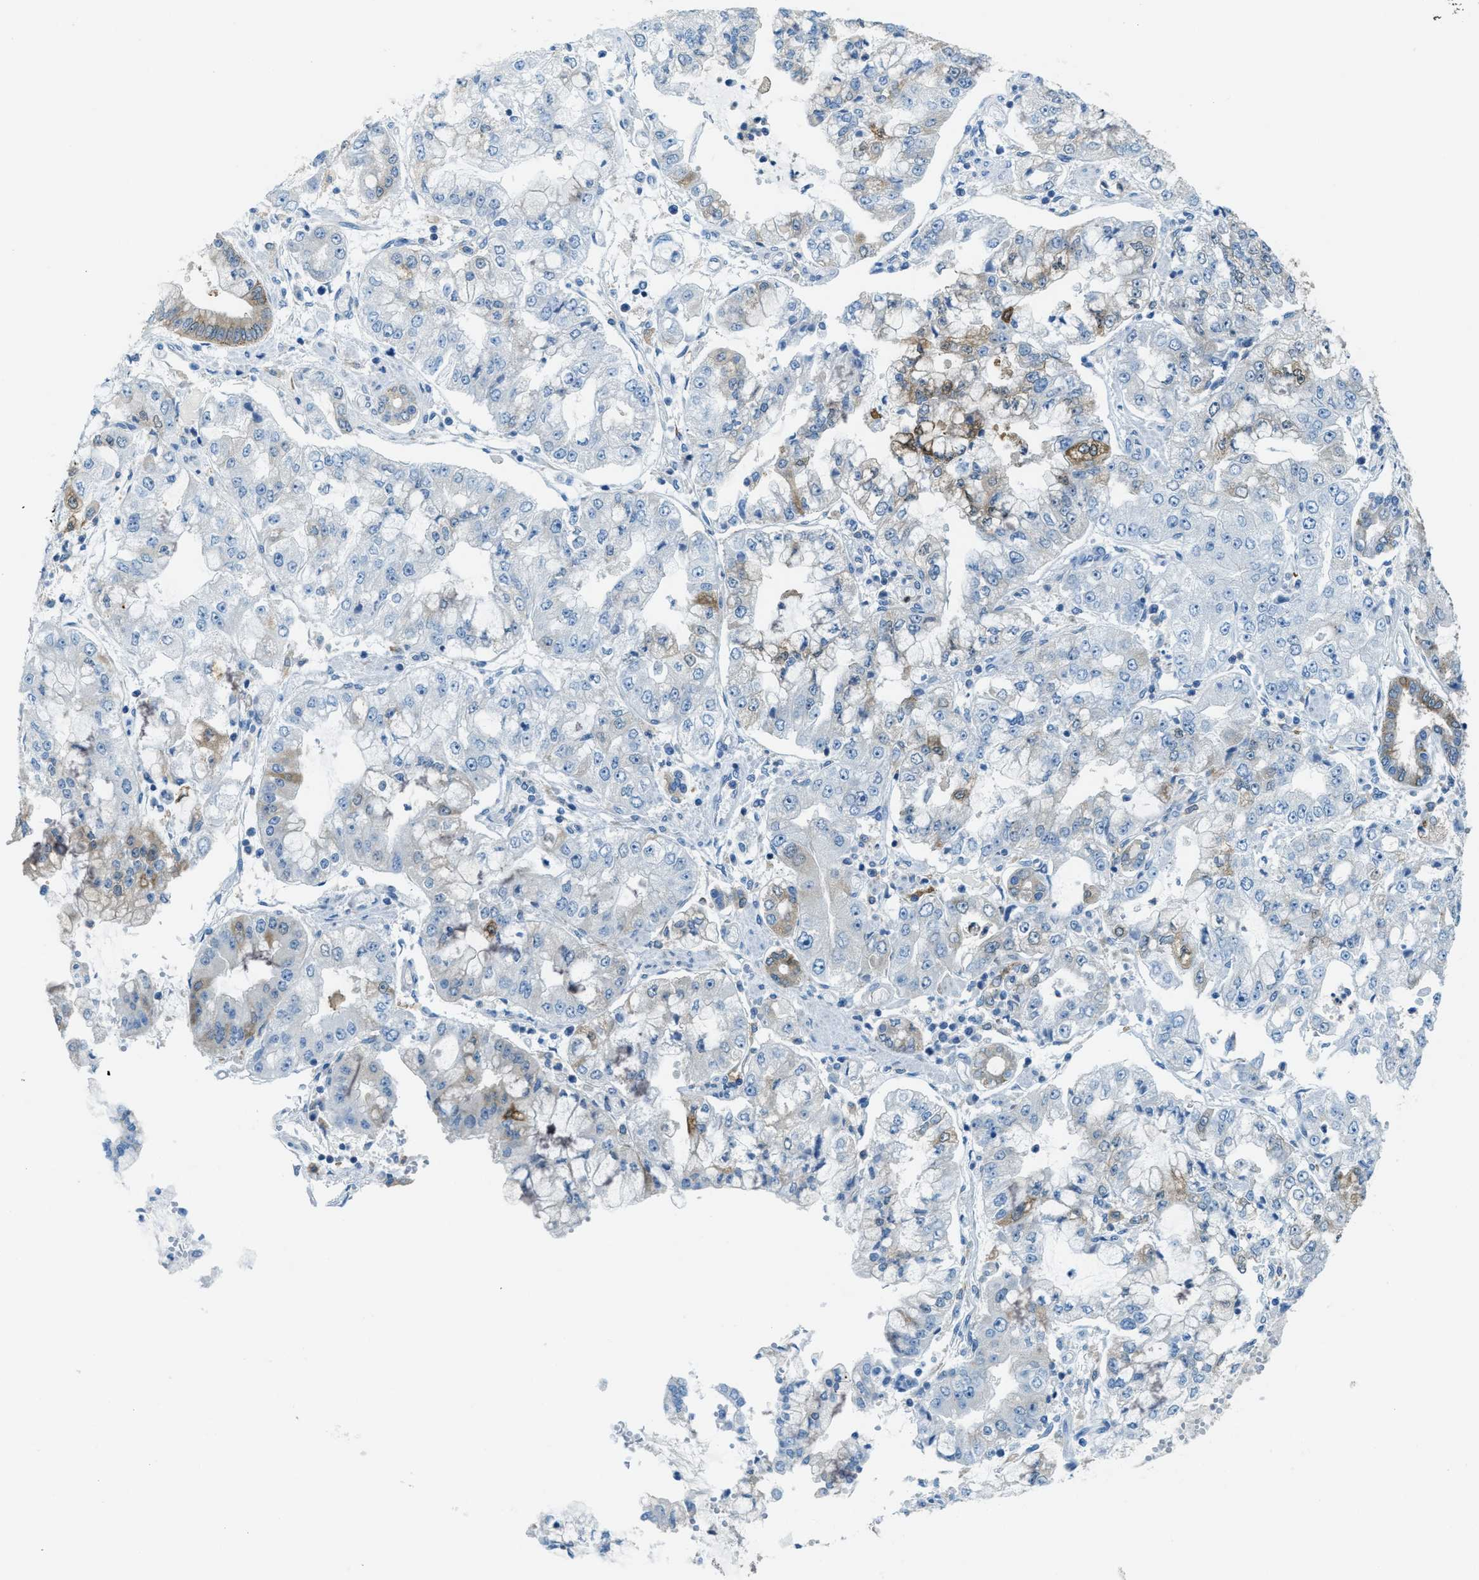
{"staining": {"intensity": "moderate", "quantity": "<25%", "location": "cytoplasmic/membranous"}, "tissue": "stomach cancer", "cell_type": "Tumor cells", "image_type": "cancer", "snomed": [{"axis": "morphology", "description": "Adenocarcinoma, NOS"}, {"axis": "topography", "description": "Stomach"}], "caption": "The micrograph exhibits immunohistochemical staining of adenocarcinoma (stomach). There is moderate cytoplasmic/membranous expression is identified in about <25% of tumor cells.", "gene": "MATCAP2", "patient": {"sex": "male", "age": 76}}